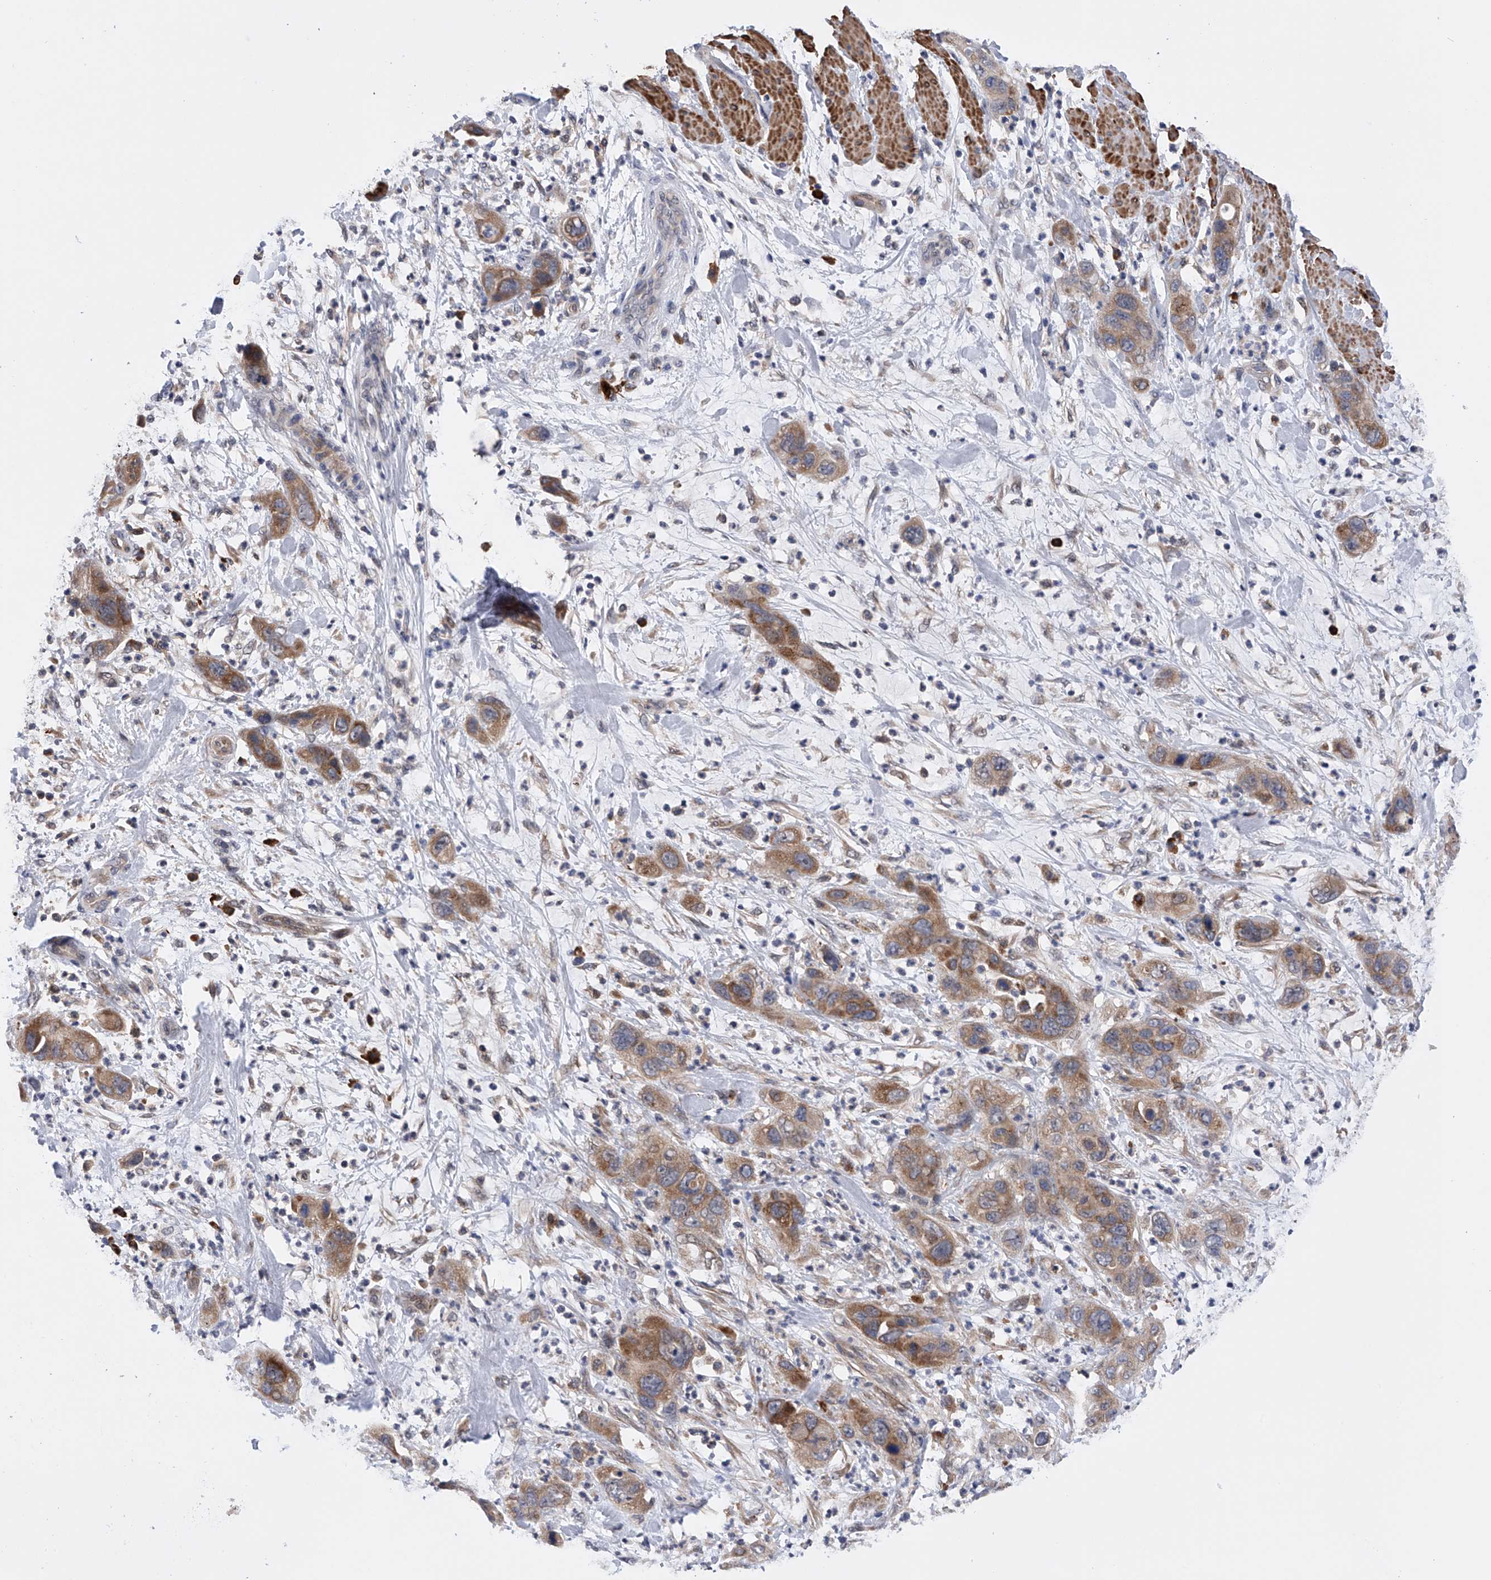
{"staining": {"intensity": "moderate", "quantity": ">75%", "location": "cytoplasmic/membranous"}, "tissue": "pancreatic cancer", "cell_type": "Tumor cells", "image_type": "cancer", "snomed": [{"axis": "morphology", "description": "Adenocarcinoma, NOS"}, {"axis": "topography", "description": "Pancreas"}], "caption": "An image of adenocarcinoma (pancreatic) stained for a protein demonstrates moderate cytoplasmic/membranous brown staining in tumor cells.", "gene": "SPOCK1", "patient": {"sex": "female", "age": 71}}